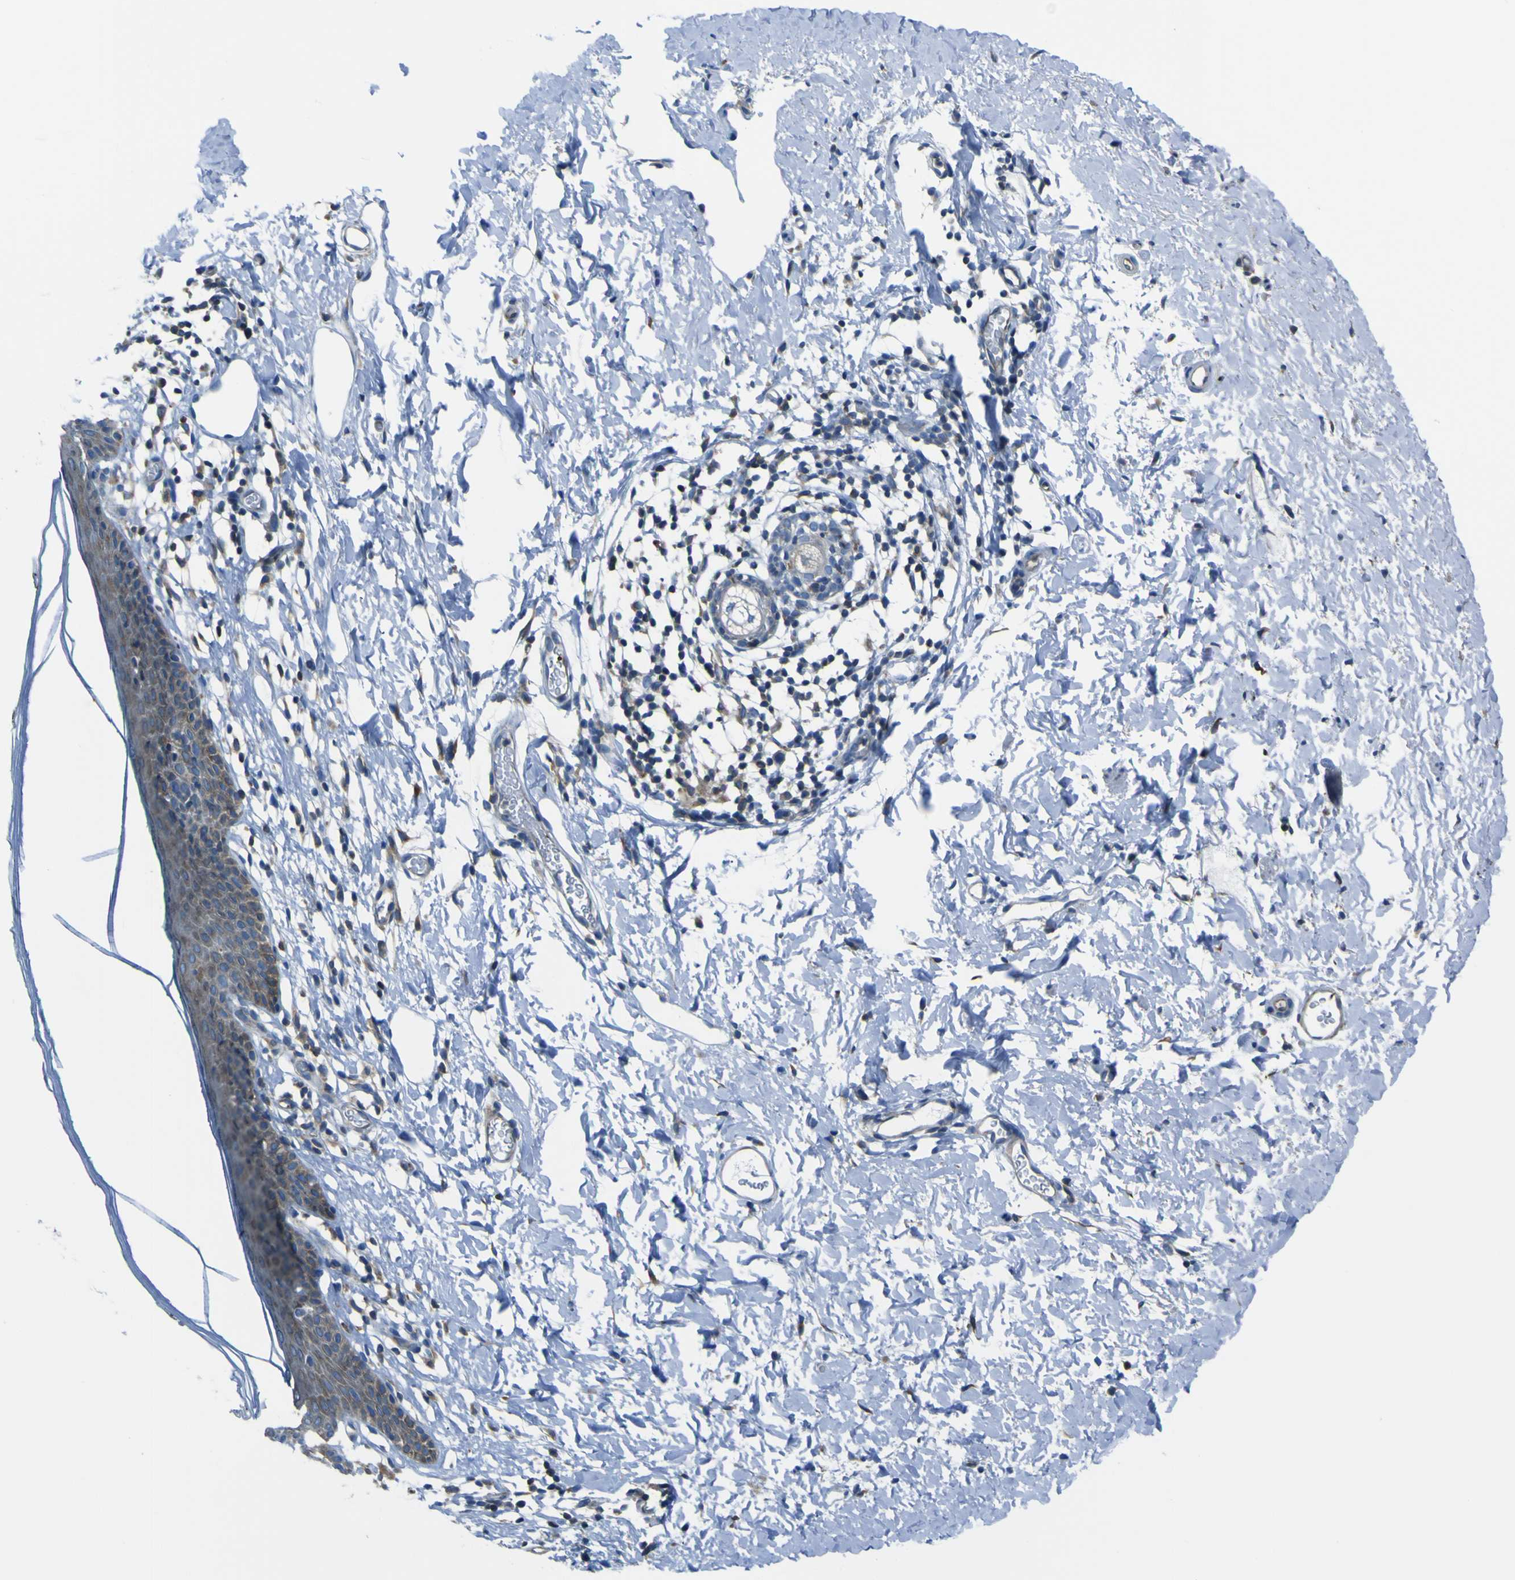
{"staining": {"intensity": "moderate", "quantity": "25%-75%", "location": "cytoplasmic/membranous"}, "tissue": "skin", "cell_type": "Epidermal cells", "image_type": "normal", "snomed": [{"axis": "morphology", "description": "Normal tissue, NOS"}, {"axis": "topography", "description": "Adipose tissue"}, {"axis": "topography", "description": "Vascular tissue"}, {"axis": "topography", "description": "Anal"}, {"axis": "topography", "description": "Peripheral nerve tissue"}], "caption": "An immunohistochemistry (IHC) micrograph of benign tissue is shown. Protein staining in brown labels moderate cytoplasmic/membranous positivity in skin within epidermal cells. The staining is performed using DAB (3,3'-diaminobenzidine) brown chromogen to label protein expression. The nuclei are counter-stained blue using hematoxylin.", "gene": "STIM1", "patient": {"sex": "female", "age": 54}}